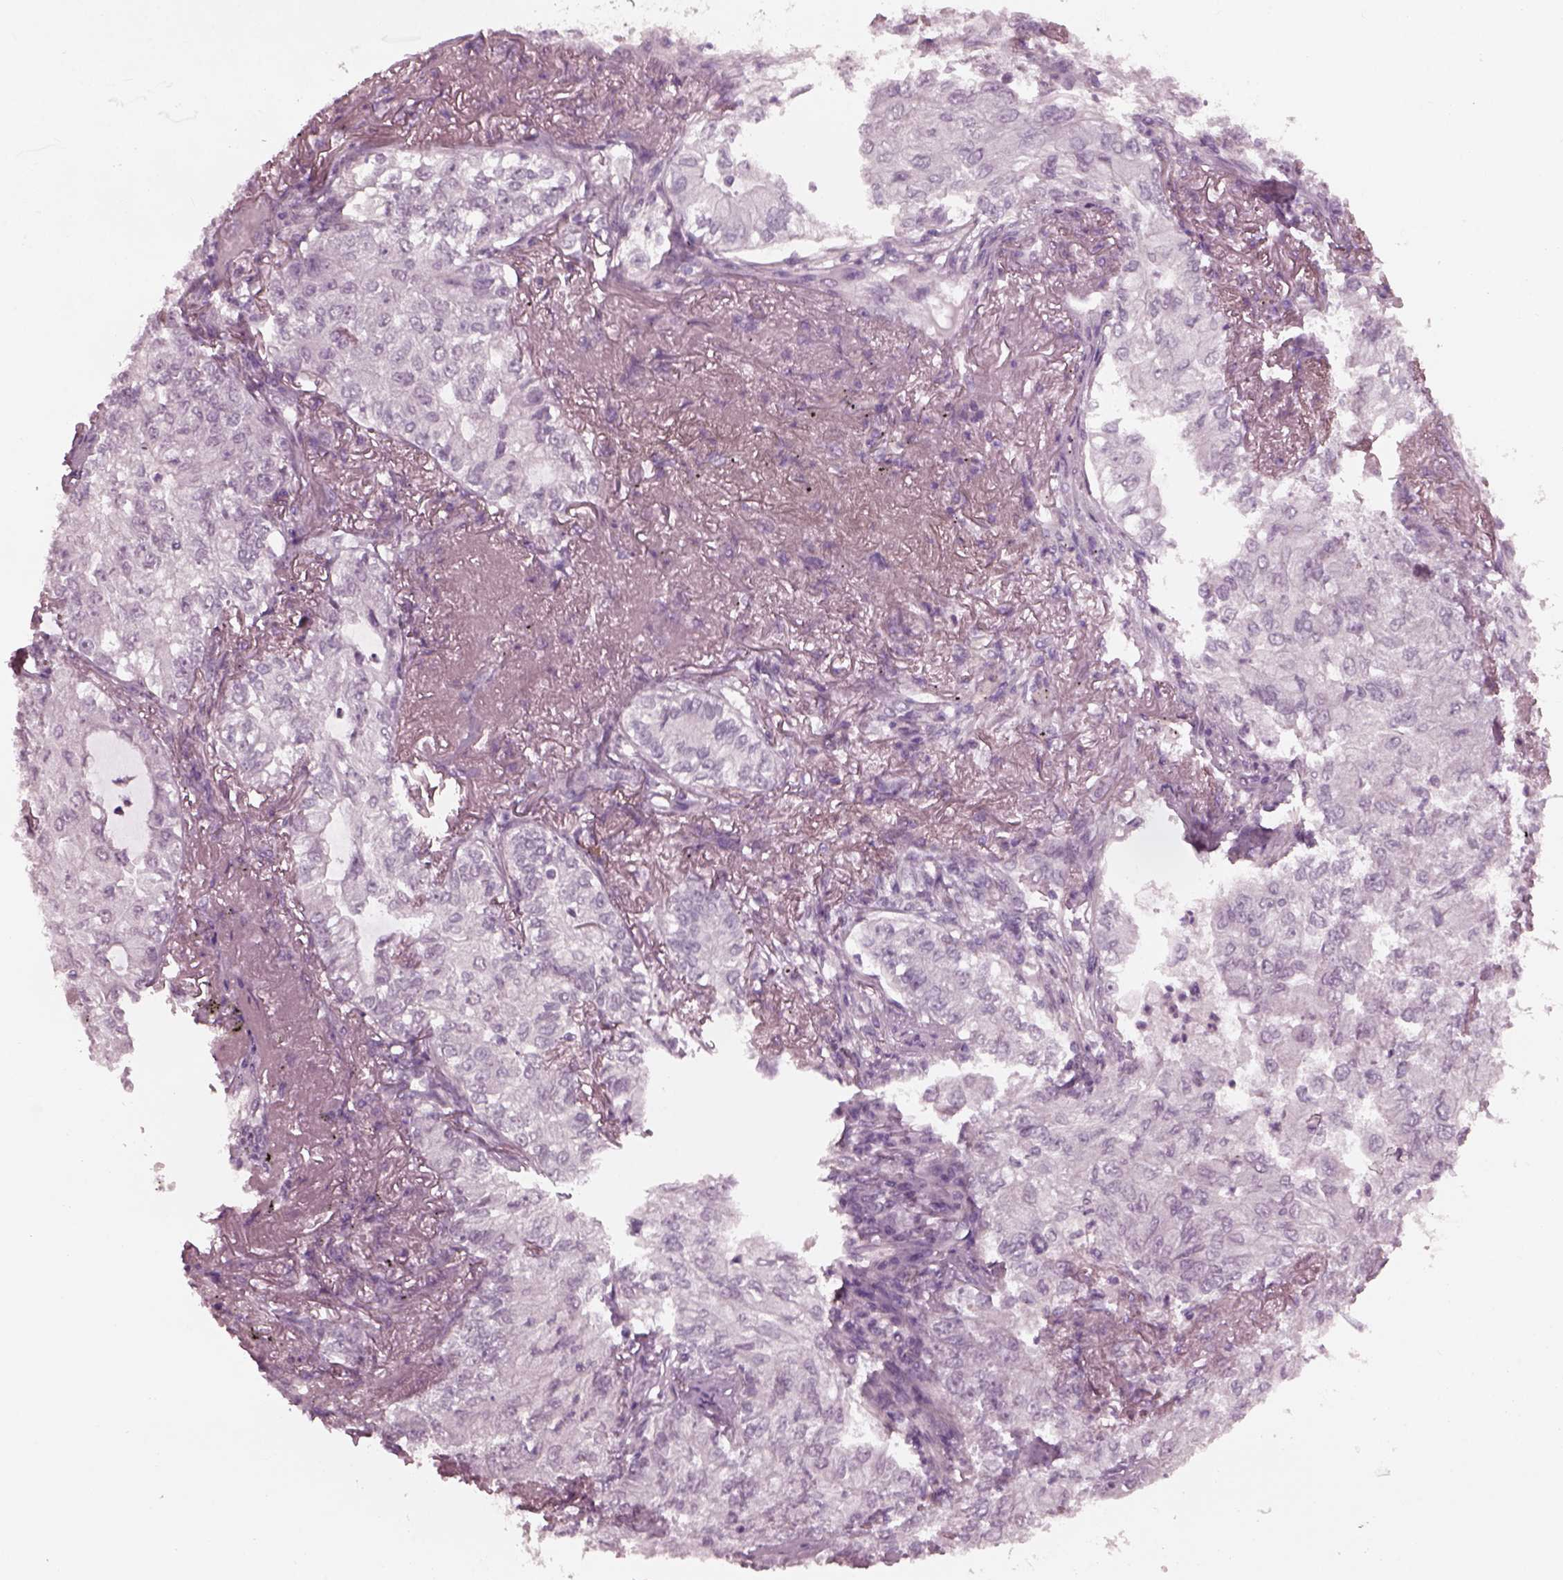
{"staining": {"intensity": "negative", "quantity": "none", "location": "none"}, "tissue": "lung cancer", "cell_type": "Tumor cells", "image_type": "cancer", "snomed": [{"axis": "morphology", "description": "Adenocarcinoma, NOS"}, {"axis": "topography", "description": "Lung"}], "caption": "A high-resolution micrograph shows immunohistochemistry (IHC) staining of lung adenocarcinoma, which shows no significant positivity in tumor cells.", "gene": "YY2", "patient": {"sex": "female", "age": 73}}